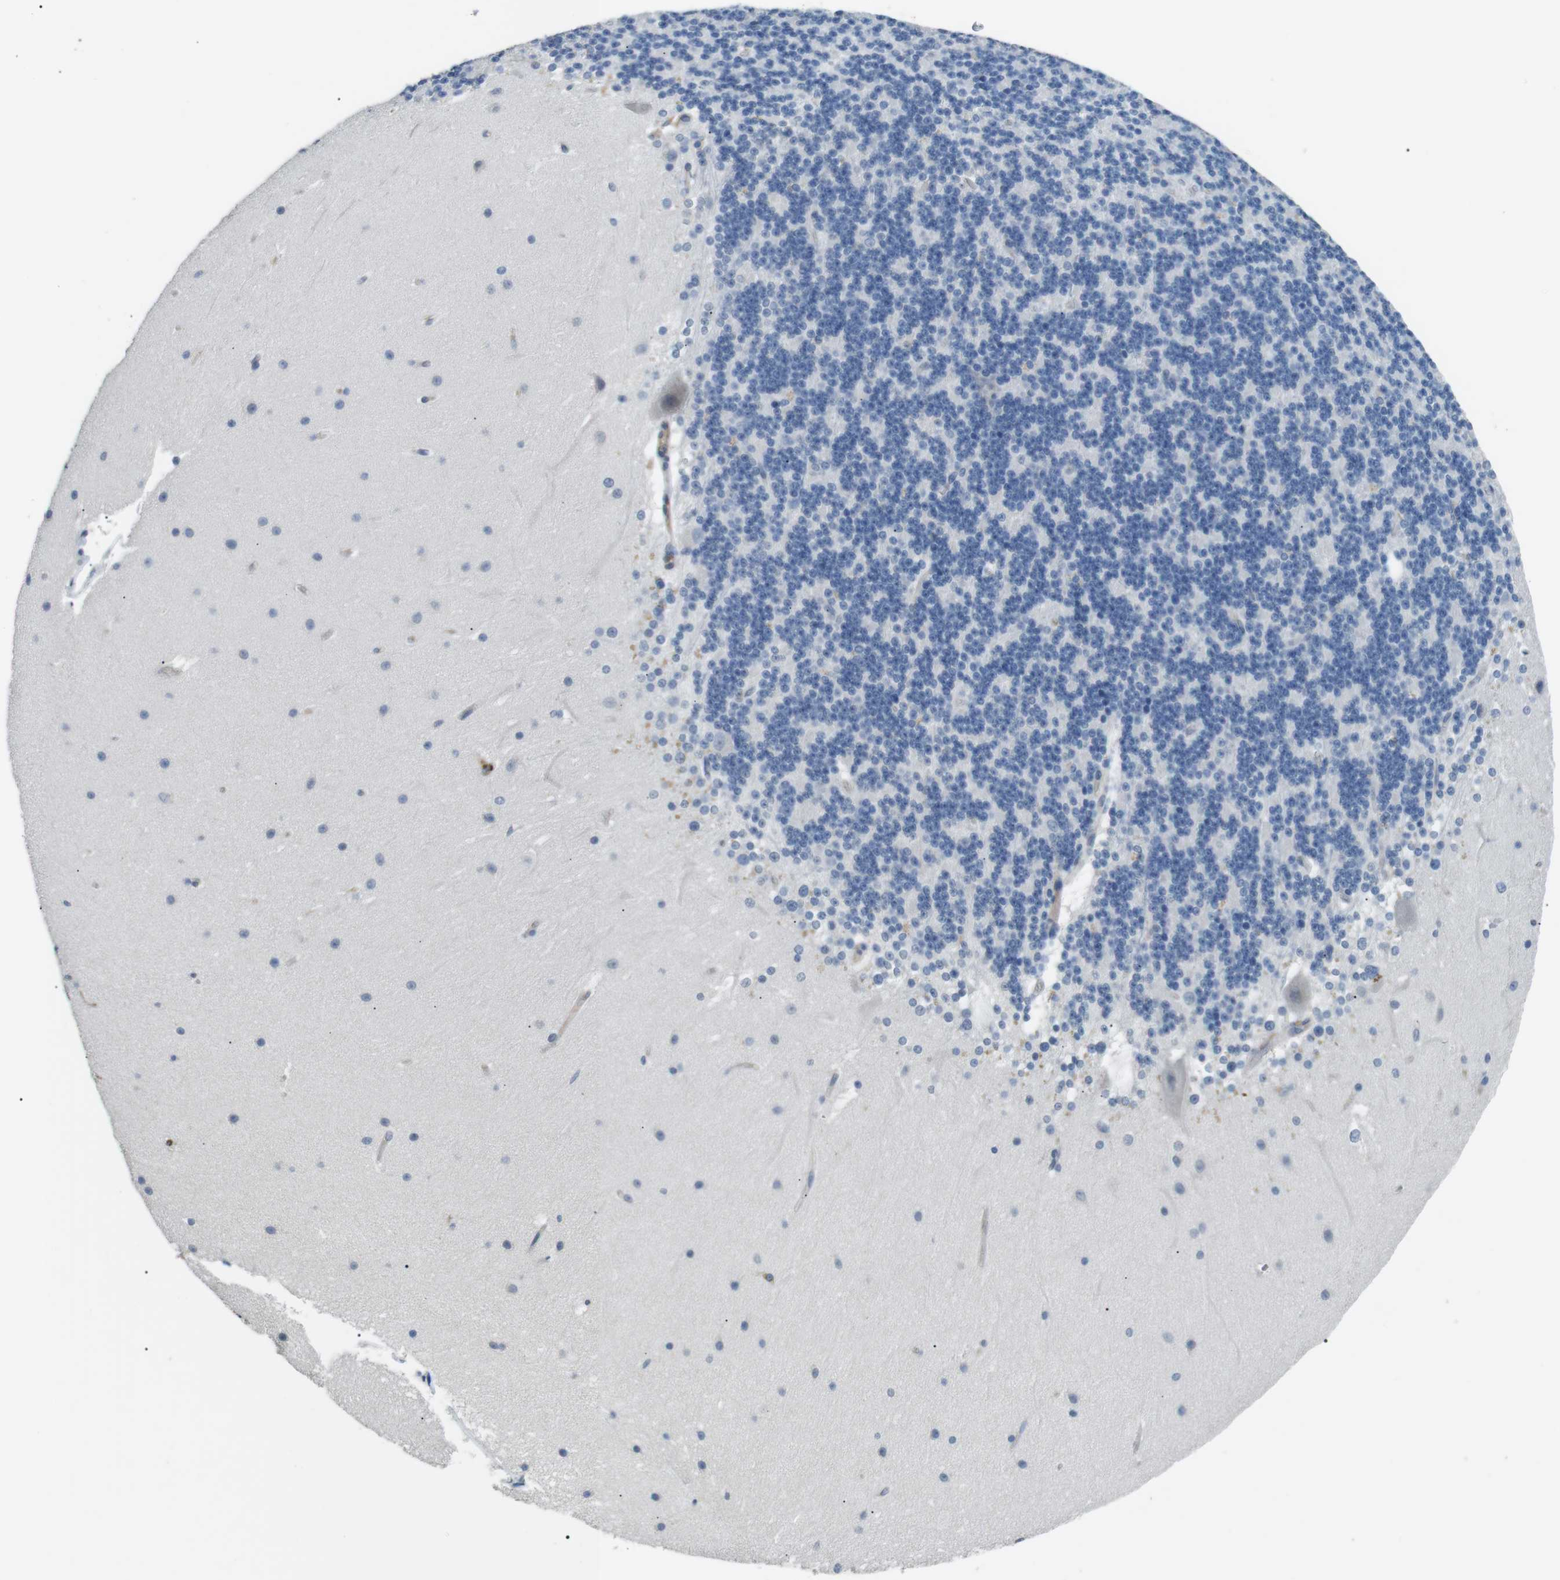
{"staining": {"intensity": "negative", "quantity": "none", "location": "none"}, "tissue": "cerebellum", "cell_type": "Cells in granular layer", "image_type": "normal", "snomed": [{"axis": "morphology", "description": "Normal tissue, NOS"}, {"axis": "topography", "description": "Cerebellum"}], "caption": "Cells in granular layer show no significant protein expression in benign cerebellum. (DAB (3,3'-diaminobenzidine) immunohistochemistry visualized using brightfield microscopy, high magnification).", "gene": "GZMM", "patient": {"sex": "female", "age": 19}}